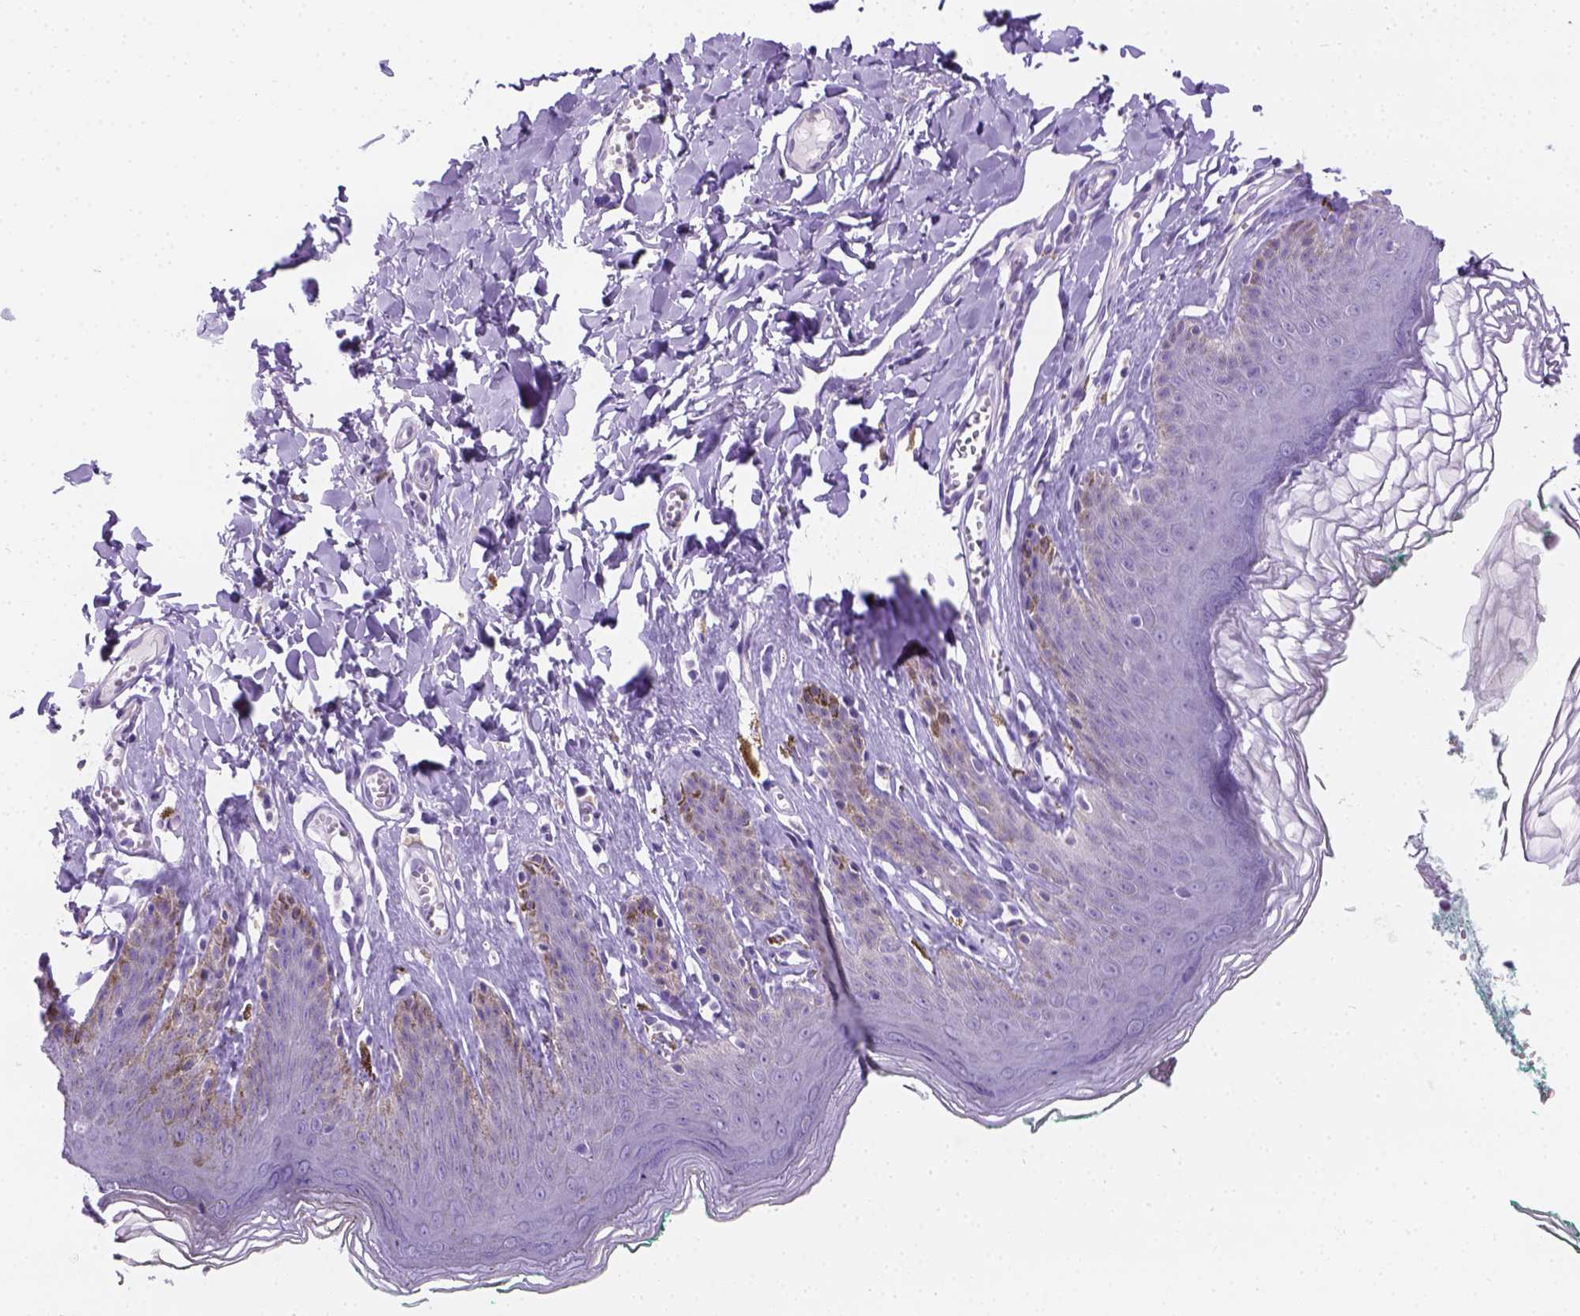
{"staining": {"intensity": "negative", "quantity": "none", "location": "none"}, "tissue": "skin", "cell_type": "Epidermal cells", "image_type": "normal", "snomed": [{"axis": "morphology", "description": "Normal tissue, NOS"}, {"axis": "topography", "description": "Vulva"}, {"axis": "topography", "description": "Peripheral nerve tissue"}], "caption": "Immunohistochemical staining of normal skin reveals no significant expression in epidermal cells. (Brightfield microscopy of DAB IHC at high magnification).", "gene": "TMEM38A", "patient": {"sex": "female", "age": 66}}